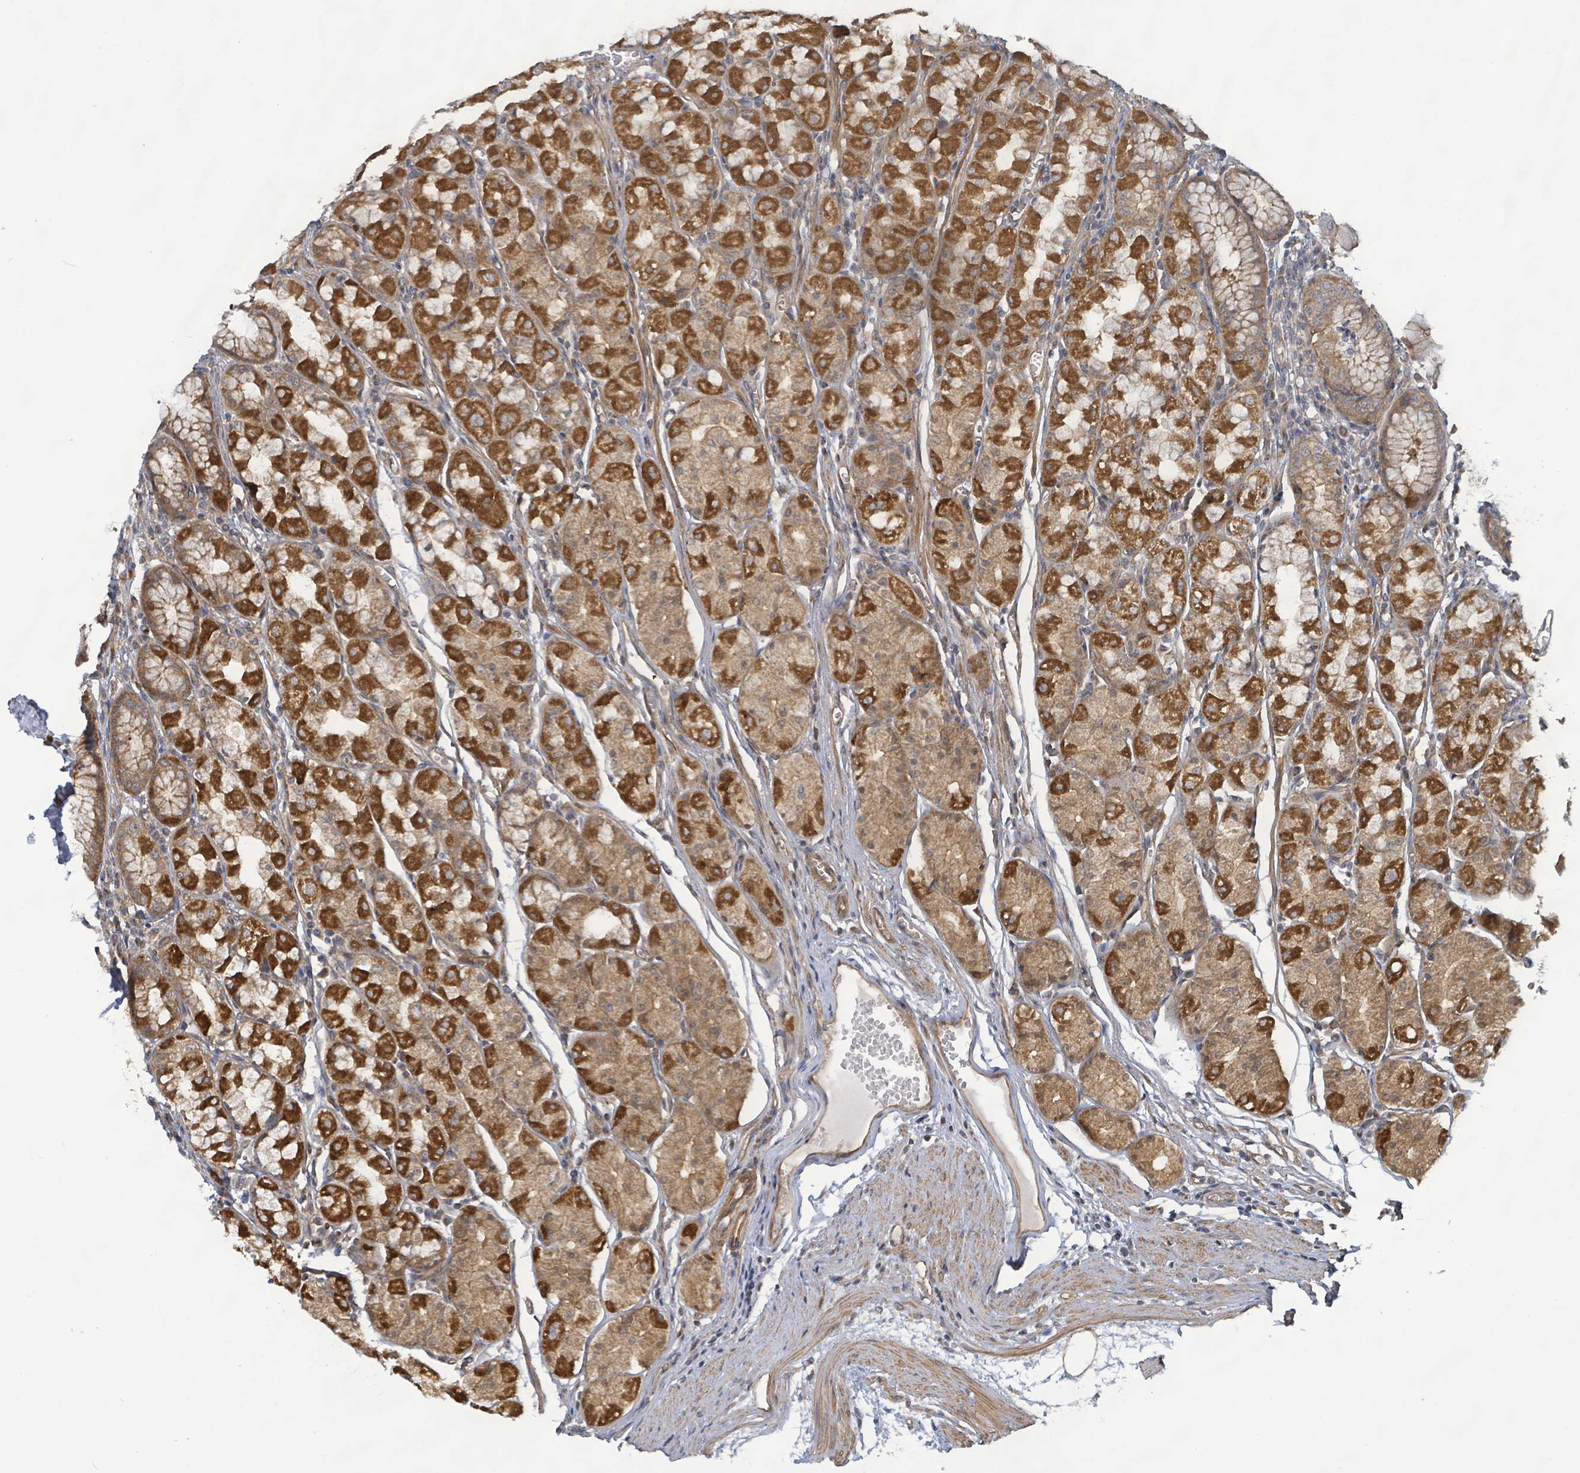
{"staining": {"intensity": "strong", "quantity": ">75%", "location": "cytoplasmic/membranous"}, "tissue": "stomach", "cell_type": "Glandular cells", "image_type": "normal", "snomed": [{"axis": "morphology", "description": "Normal tissue, NOS"}, {"axis": "topography", "description": "Stomach"}], "caption": "Glandular cells demonstrate strong cytoplasmic/membranous positivity in about >75% of cells in benign stomach. (Brightfield microscopy of DAB IHC at high magnification).", "gene": "KBTBD11", "patient": {"sex": "male", "age": 55}}